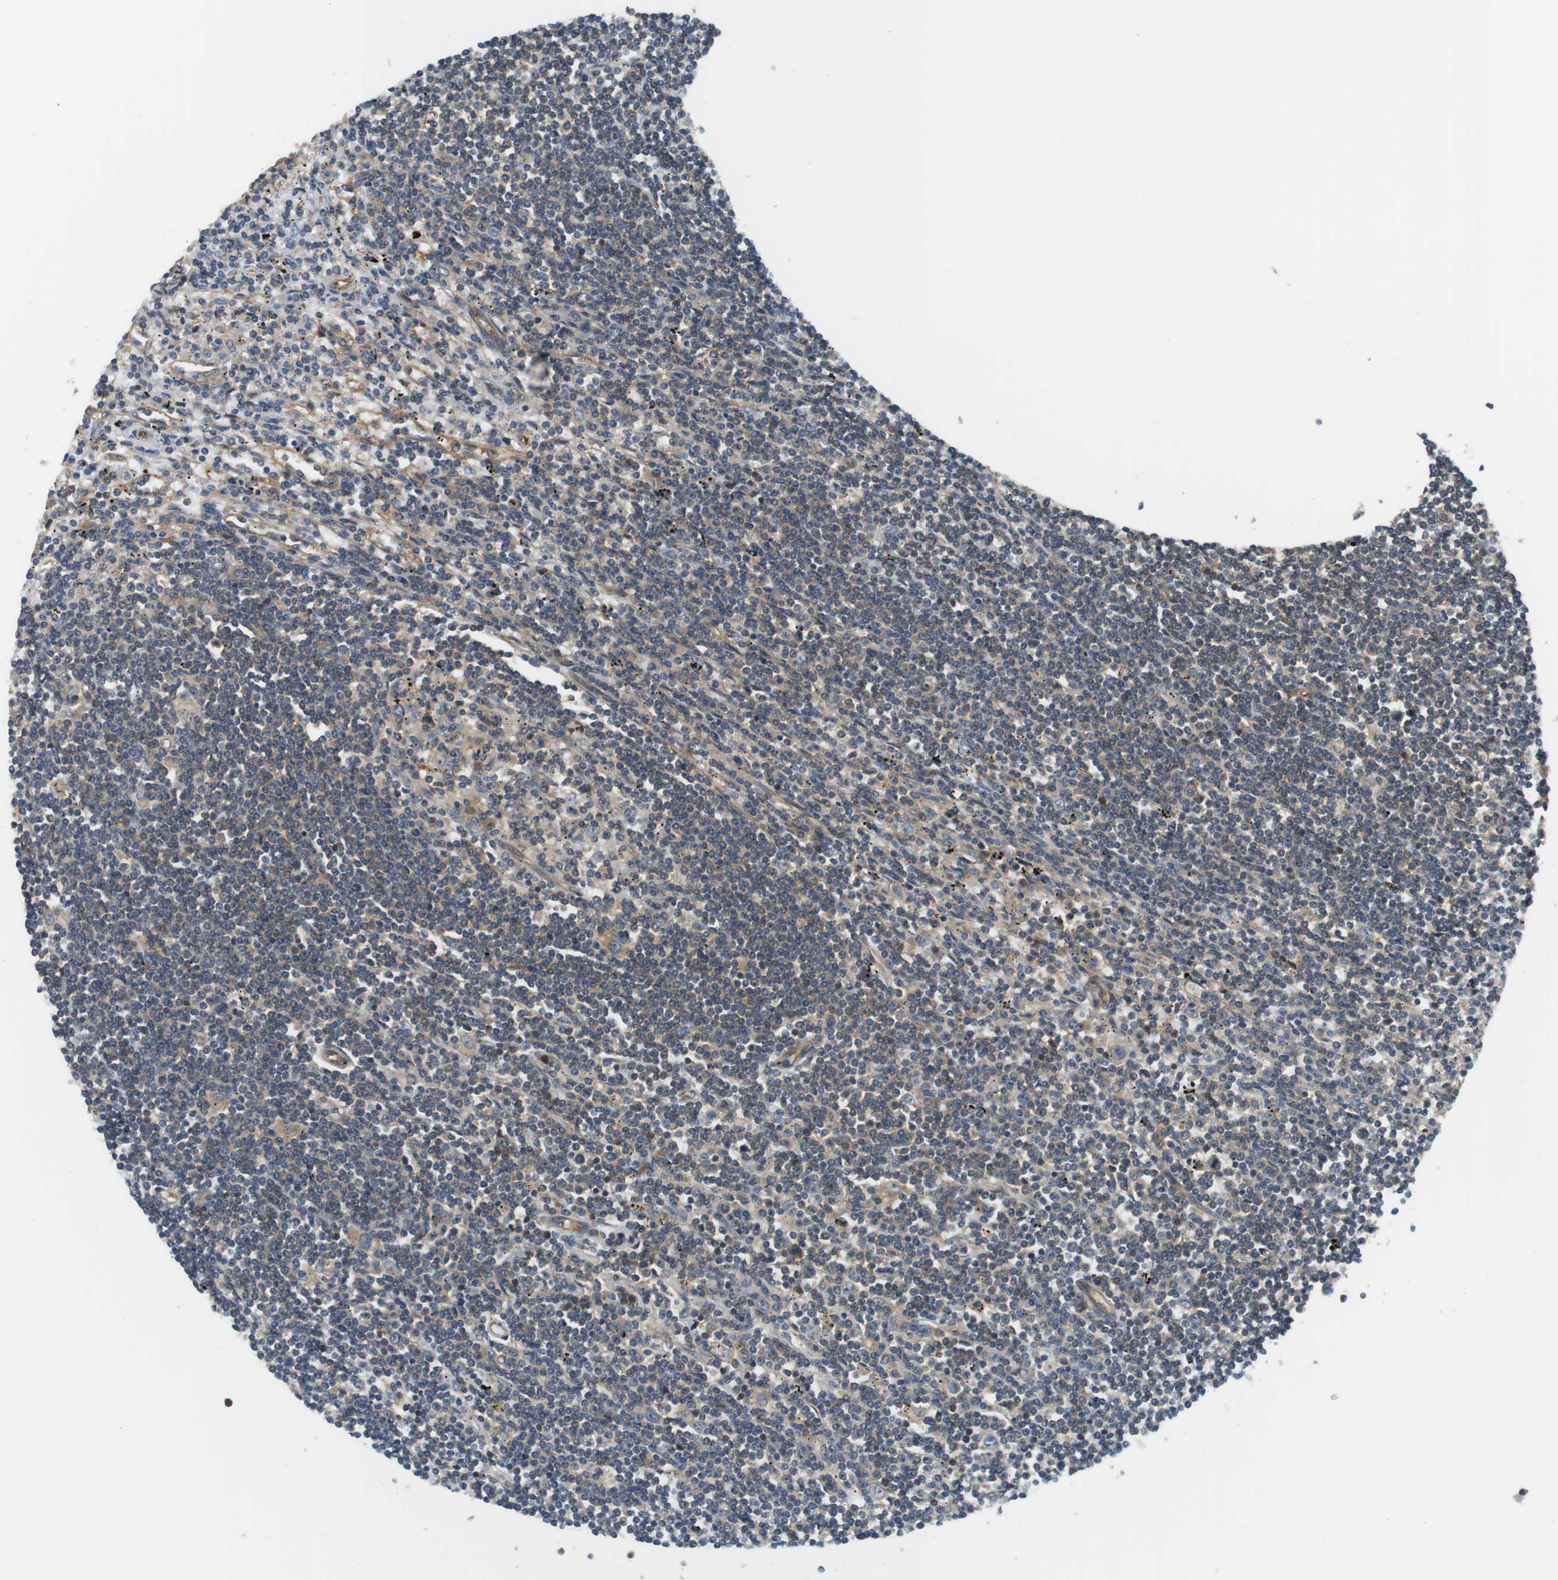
{"staining": {"intensity": "negative", "quantity": "none", "location": "none"}, "tissue": "lymphoma", "cell_type": "Tumor cells", "image_type": "cancer", "snomed": [{"axis": "morphology", "description": "Malignant lymphoma, non-Hodgkin's type, Low grade"}, {"axis": "topography", "description": "Spleen"}], "caption": "IHC photomicrograph of neoplastic tissue: human low-grade malignant lymphoma, non-Hodgkin's type stained with DAB reveals no significant protein expression in tumor cells. (DAB immunohistochemistry (IHC), high magnification).", "gene": "SH3GLB1", "patient": {"sex": "male", "age": 76}}